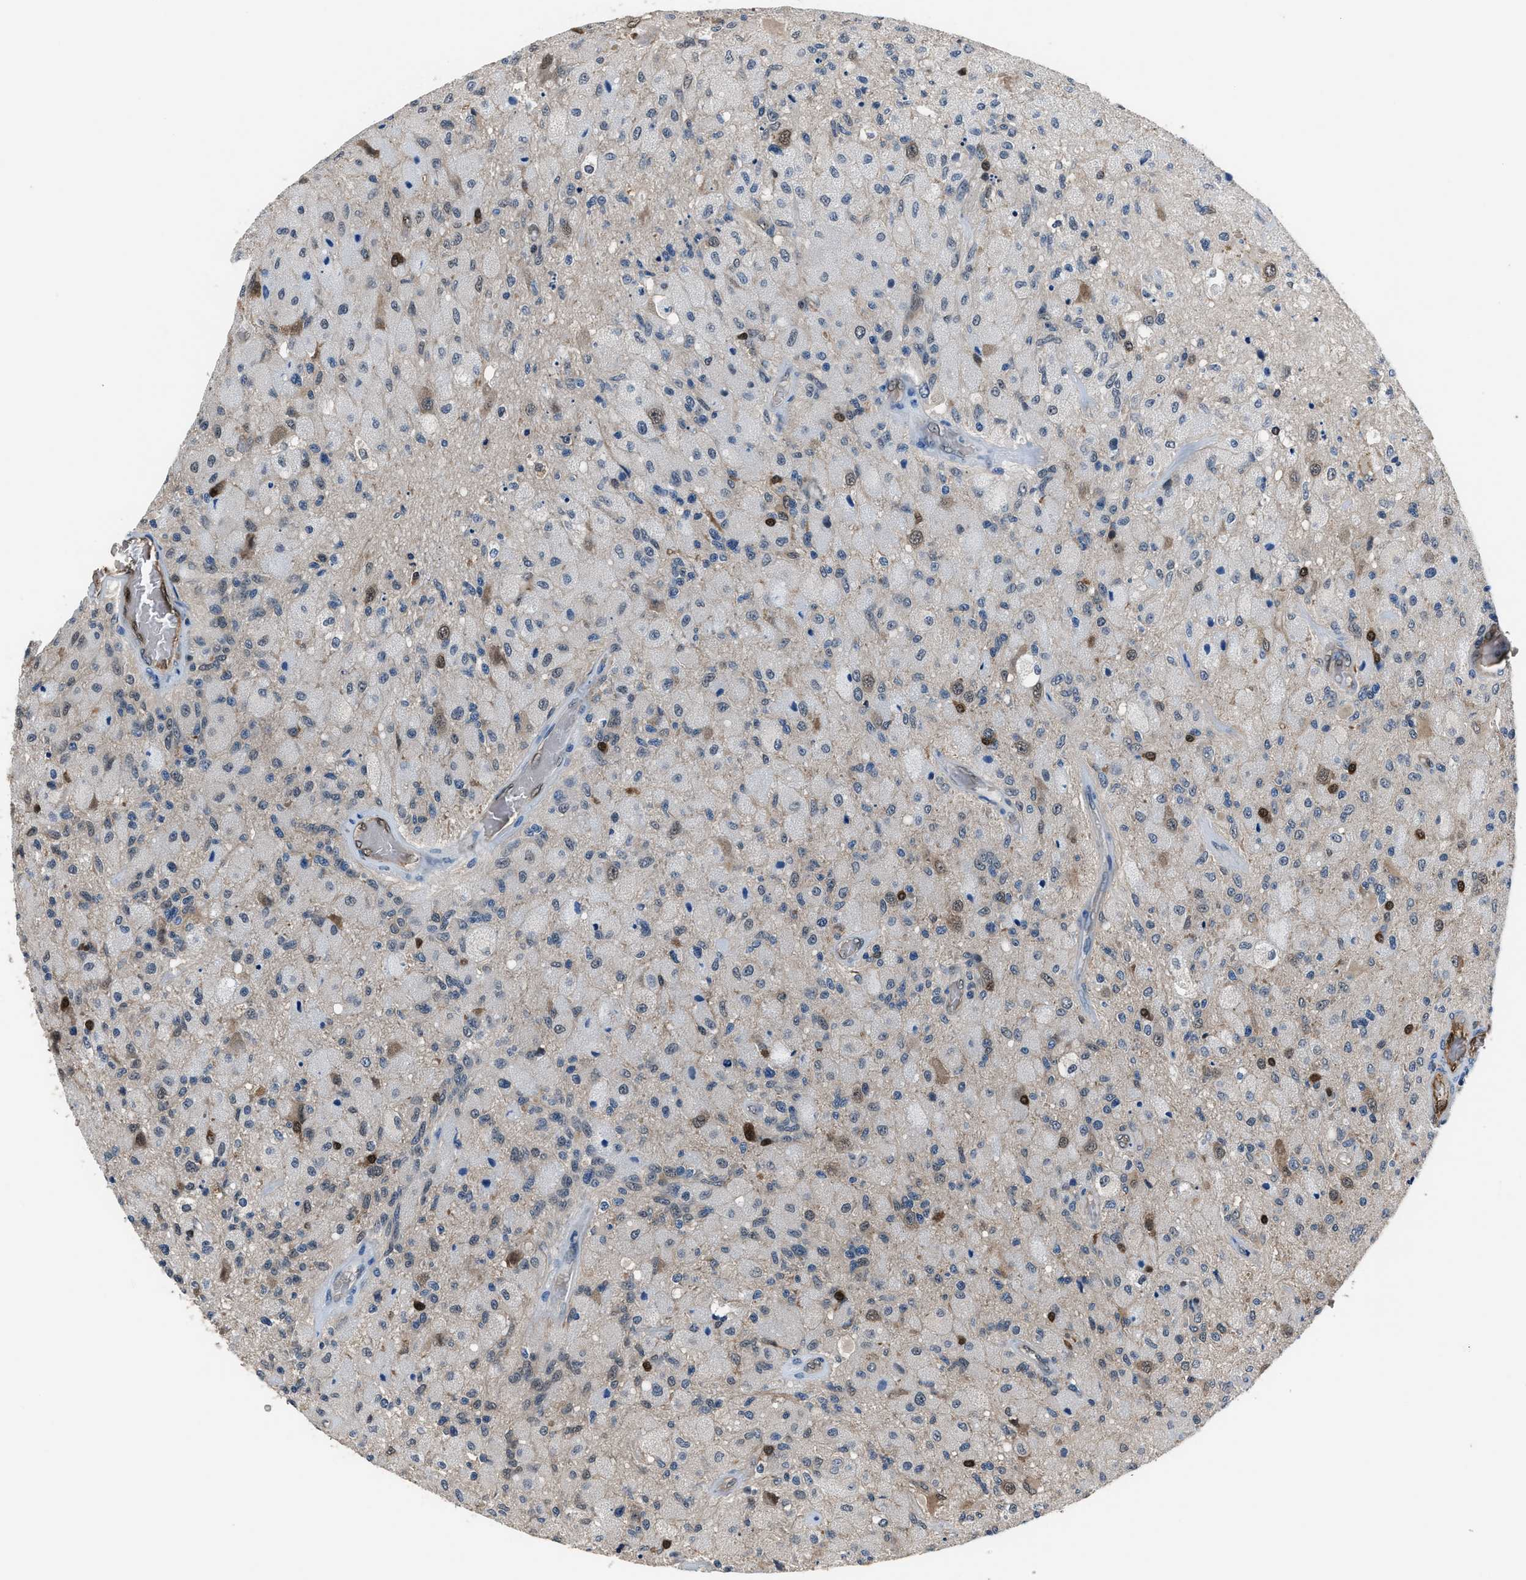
{"staining": {"intensity": "strong", "quantity": "<25%", "location": "nuclear"}, "tissue": "glioma", "cell_type": "Tumor cells", "image_type": "cancer", "snomed": [{"axis": "morphology", "description": "Normal tissue, NOS"}, {"axis": "morphology", "description": "Glioma, malignant, High grade"}, {"axis": "topography", "description": "Cerebral cortex"}], "caption": "Protein staining by immunohistochemistry (IHC) demonstrates strong nuclear staining in approximately <25% of tumor cells in malignant glioma (high-grade).", "gene": "PPA1", "patient": {"sex": "male", "age": 77}}